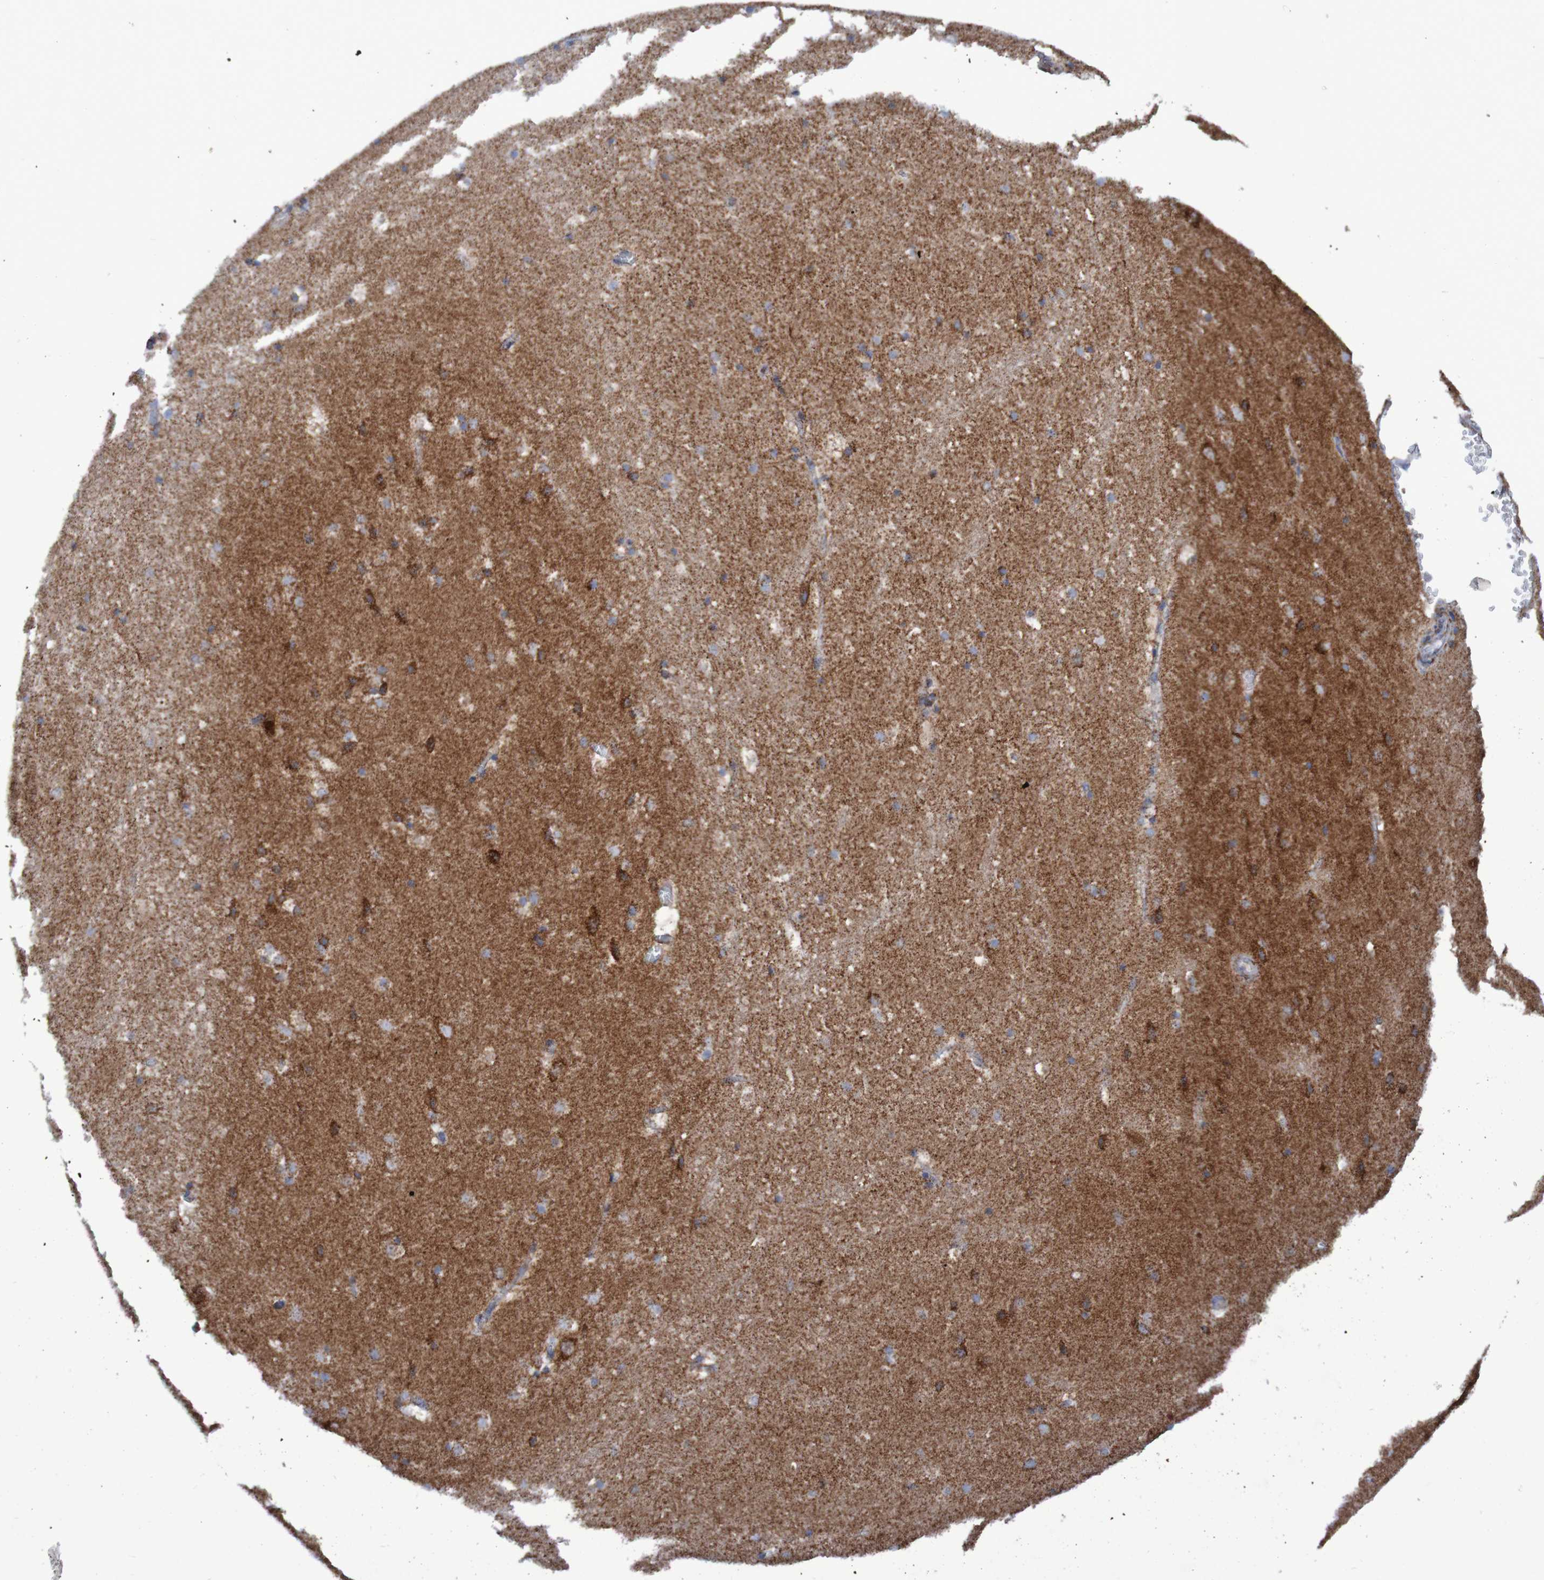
{"staining": {"intensity": "moderate", "quantity": "<25%", "location": "cytoplasmic/membranous"}, "tissue": "hippocampus", "cell_type": "Glial cells", "image_type": "normal", "snomed": [{"axis": "morphology", "description": "Normal tissue, NOS"}, {"axis": "topography", "description": "Hippocampus"}], "caption": "Hippocampus stained with immunohistochemistry reveals moderate cytoplasmic/membranous expression in approximately <25% of glial cells. (IHC, brightfield microscopy, high magnification).", "gene": "MMEL1", "patient": {"sex": "male", "age": 45}}